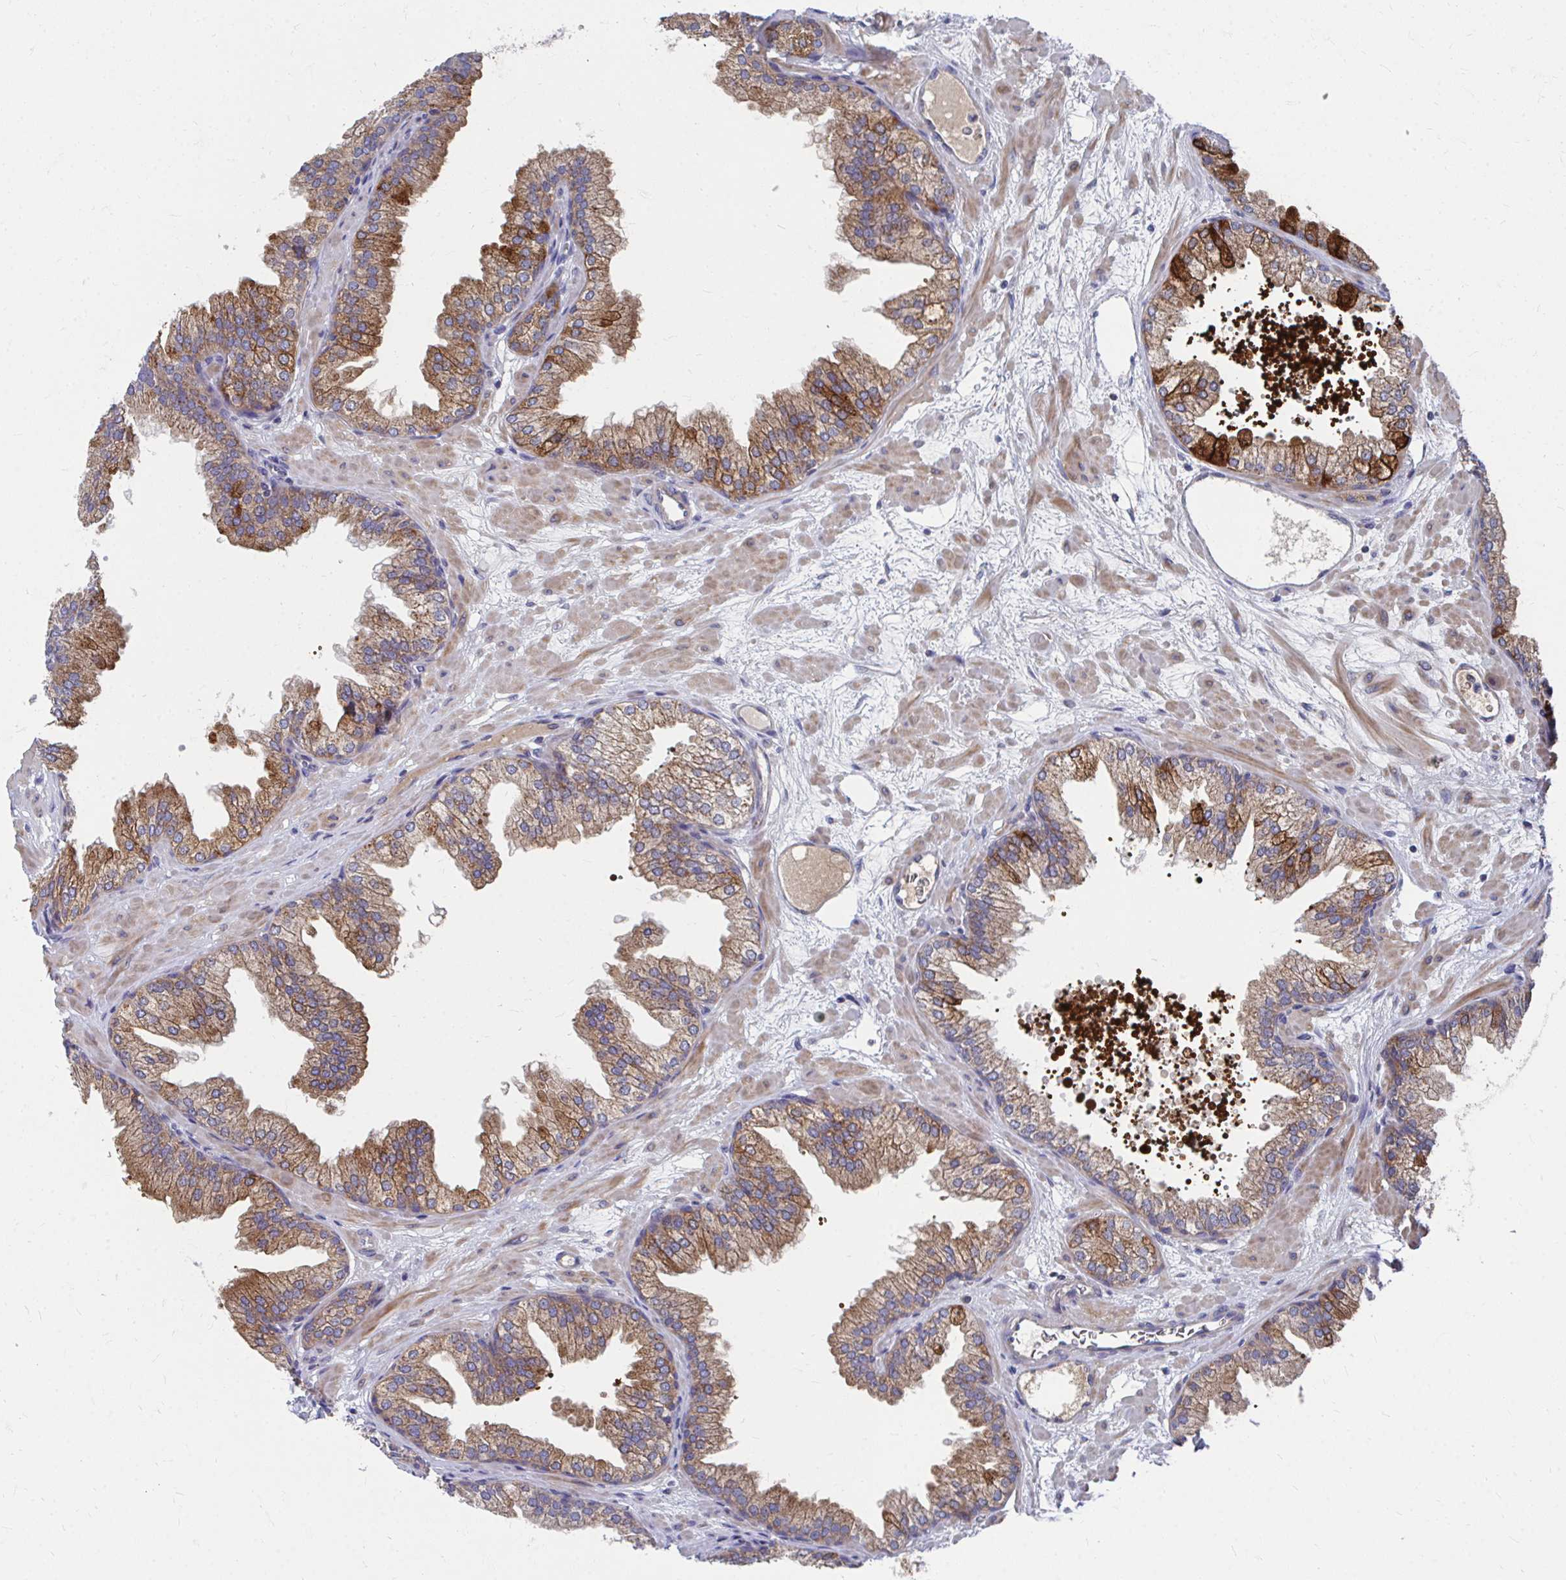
{"staining": {"intensity": "moderate", "quantity": ">75%", "location": "cytoplasmic/membranous"}, "tissue": "prostate", "cell_type": "Glandular cells", "image_type": "normal", "snomed": [{"axis": "morphology", "description": "Normal tissue, NOS"}, {"axis": "topography", "description": "Prostate"}], "caption": "Moderate cytoplasmic/membranous protein positivity is identified in approximately >75% of glandular cells in prostate. The protein is stained brown, and the nuclei are stained in blue (DAB (3,3'-diaminobenzidine) IHC with brightfield microscopy, high magnification).", "gene": "PEX3", "patient": {"sex": "male", "age": 37}}